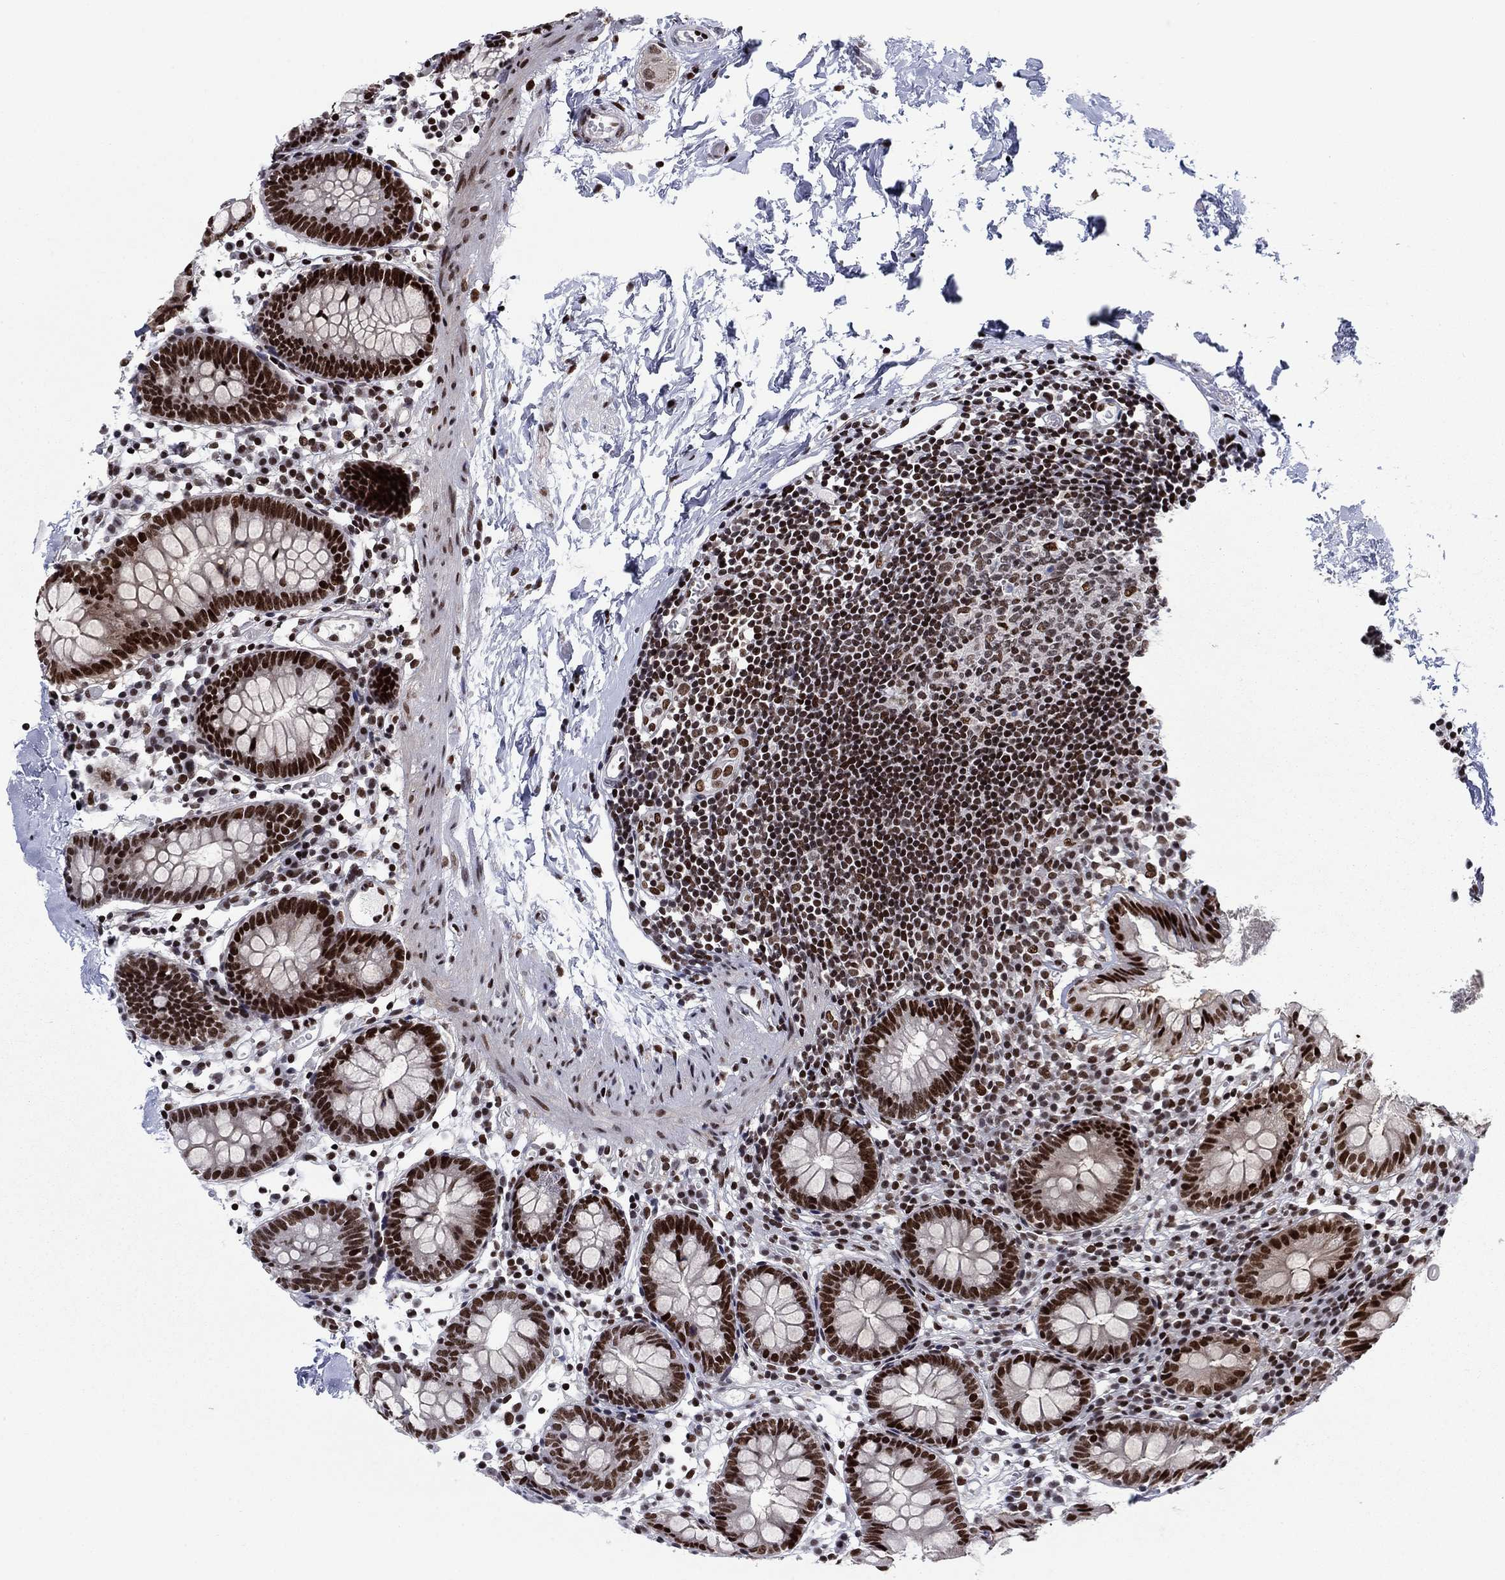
{"staining": {"intensity": "strong", "quantity": ">75%", "location": "nuclear"}, "tissue": "small intestine", "cell_type": "Glandular cells", "image_type": "normal", "snomed": [{"axis": "morphology", "description": "Normal tissue, NOS"}, {"axis": "topography", "description": "Small intestine"}], "caption": "A micrograph of human small intestine stained for a protein displays strong nuclear brown staining in glandular cells. Nuclei are stained in blue.", "gene": "RPRD1B", "patient": {"sex": "female", "age": 90}}